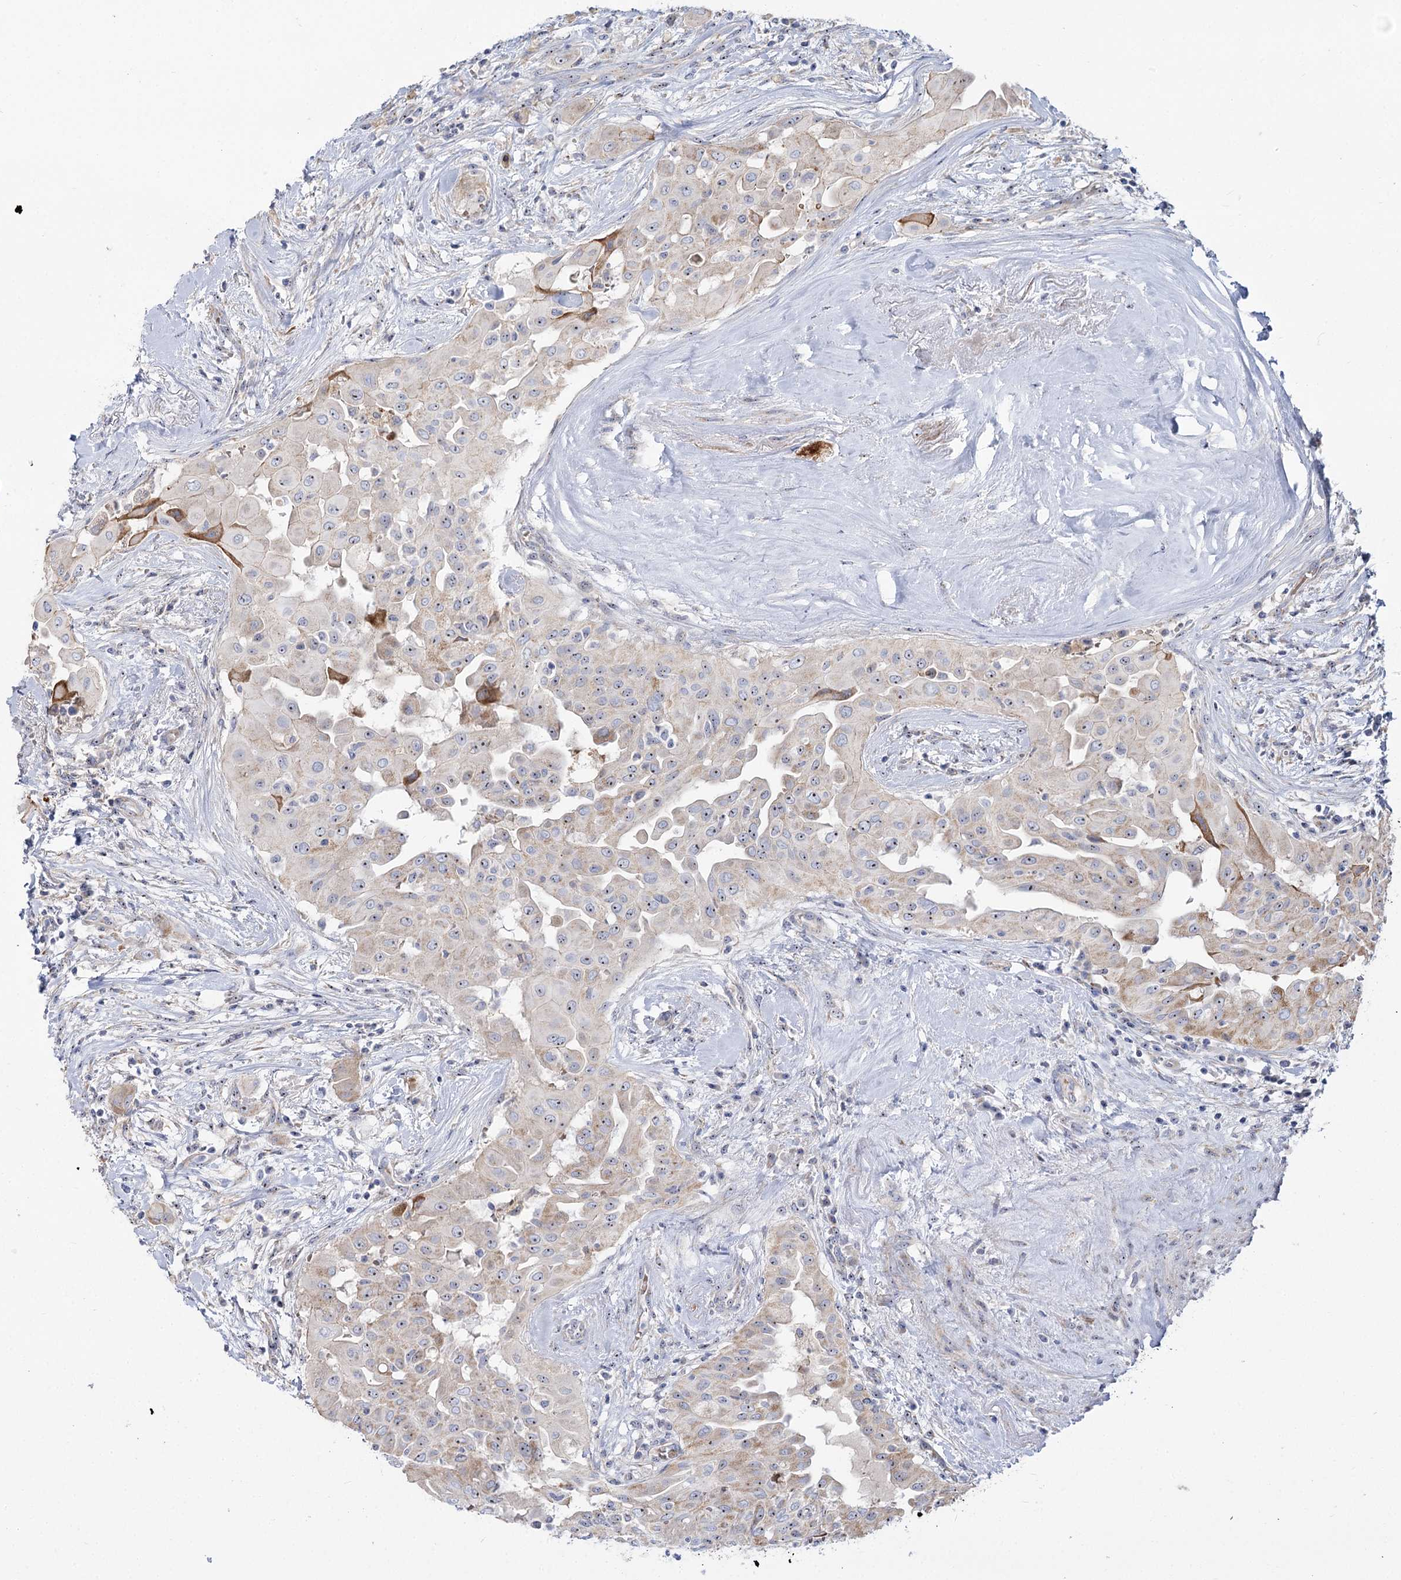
{"staining": {"intensity": "moderate", "quantity": "<25%", "location": "cytoplasmic/membranous,nuclear"}, "tissue": "thyroid cancer", "cell_type": "Tumor cells", "image_type": "cancer", "snomed": [{"axis": "morphology", "description": "Papillary adenocarcinoma, NOS"}, {"axis": "topography", "description": "Thyroid gland"}], "caption": "This photomicrograph displays immunohistochemistry (IHC) staining of human papillary adenocarcinoma (thyroid), with low moderate cytoplasmic/membranous and nuclear positivity in approximately <25% of tumor cells.", "gene": "SUOX", "patient": {"sex": "female", "age": 59}}